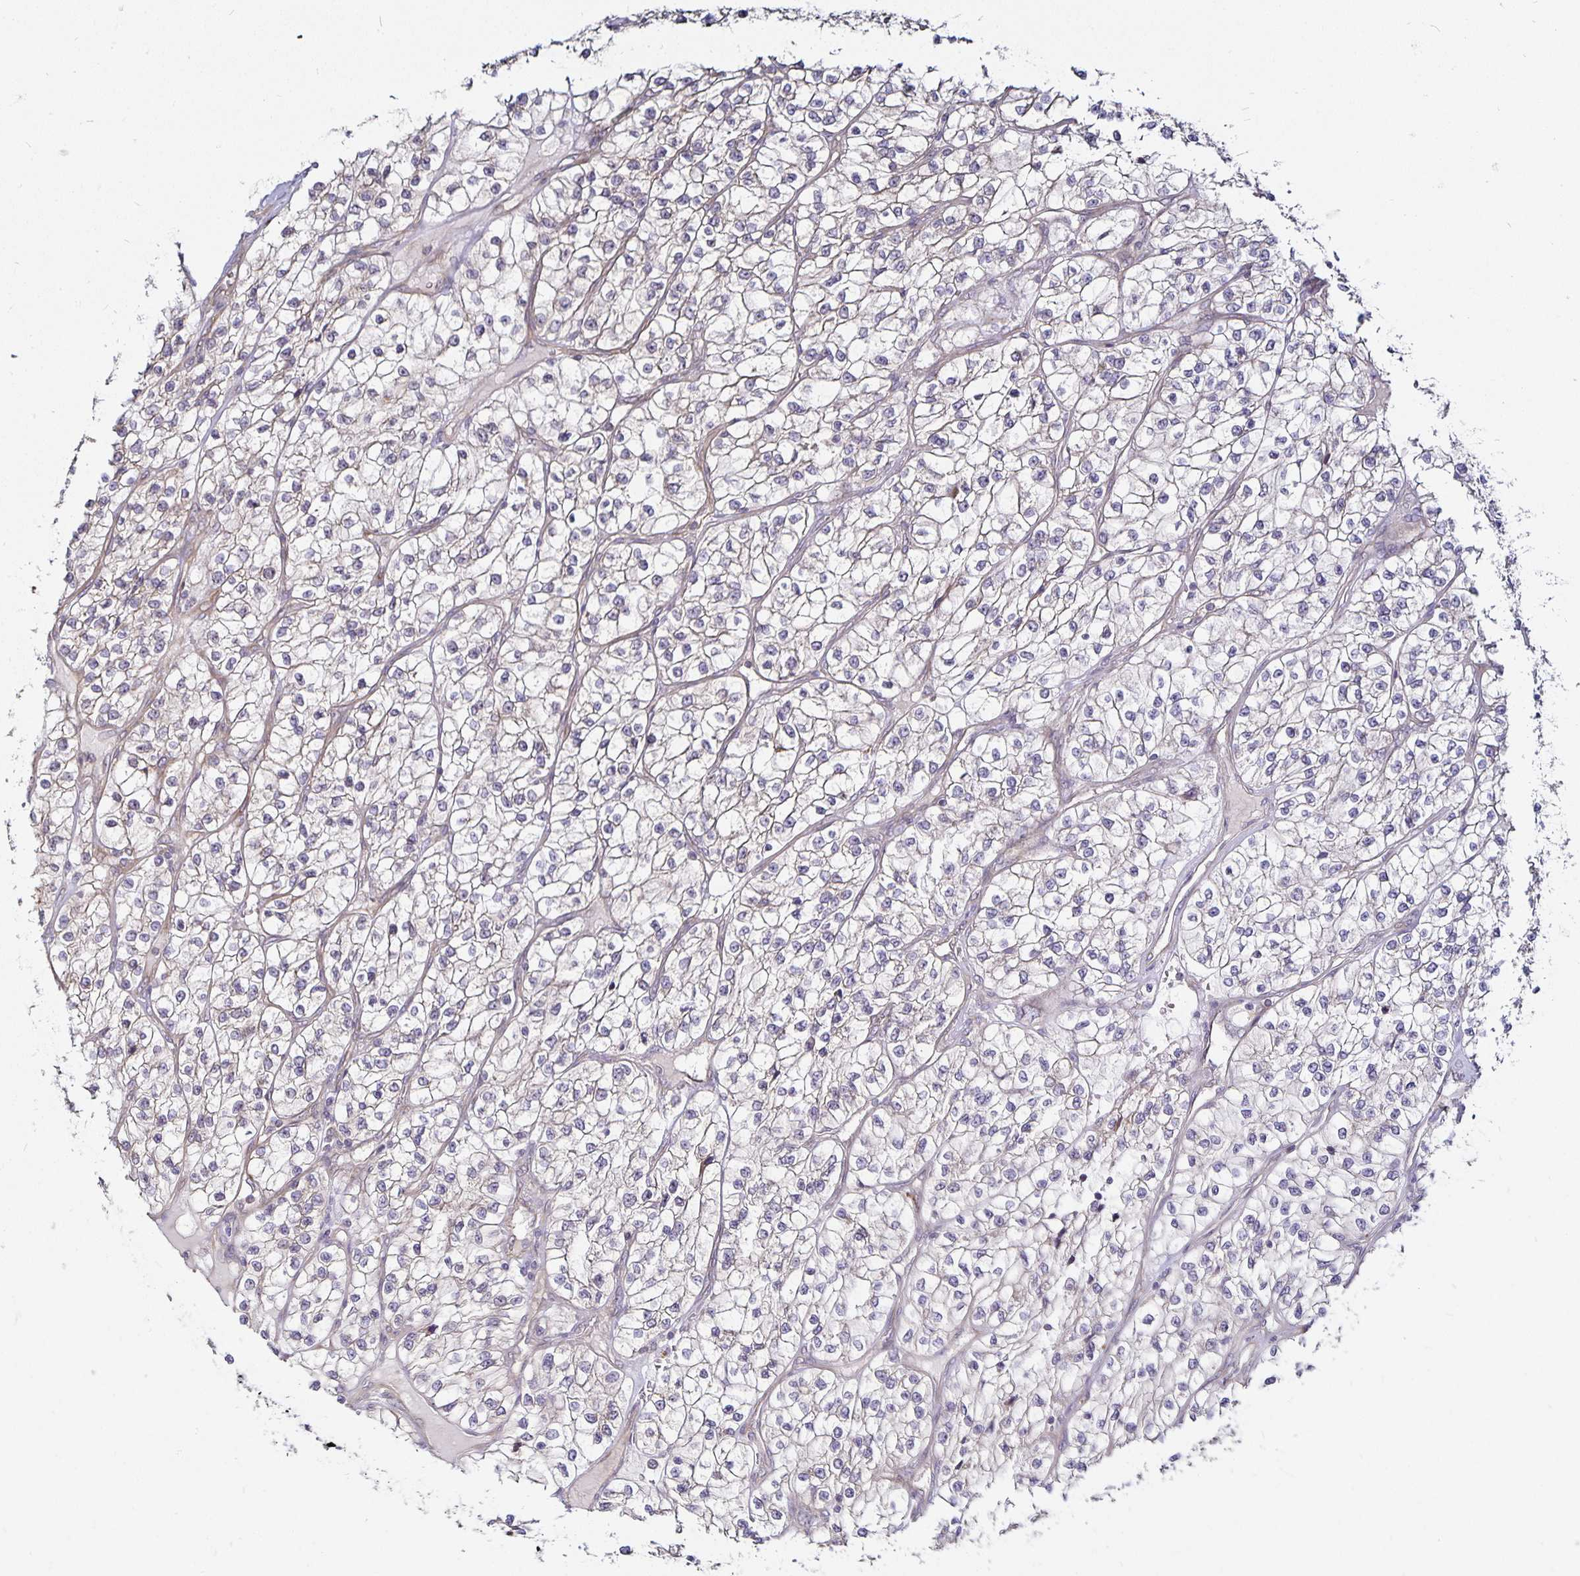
{"staining": {"intensity": "weak", "quantity": "<25%", "location": "cytoplasmic/membranous"}, "tissue": "renal cancer", "cell_type": "Tumor cells", "image_type": "cancer", "snomed": [{"axis": "morphology", "description": "Adenocarcinoma, NOS"}, {"axis": "topography", "description": "Kidney"}], "caption": "Renal cancer (adenocarcinoma) was stained to show a protein in brown. There is no significant positivity in tumor cells. (Brightfield microscopy of DAB (3,3'-diaminobenzidine) immunohistochemistry at high magnification).", "gene": "CYP27A1", "patient": {"sex": "female", "age": 57}}